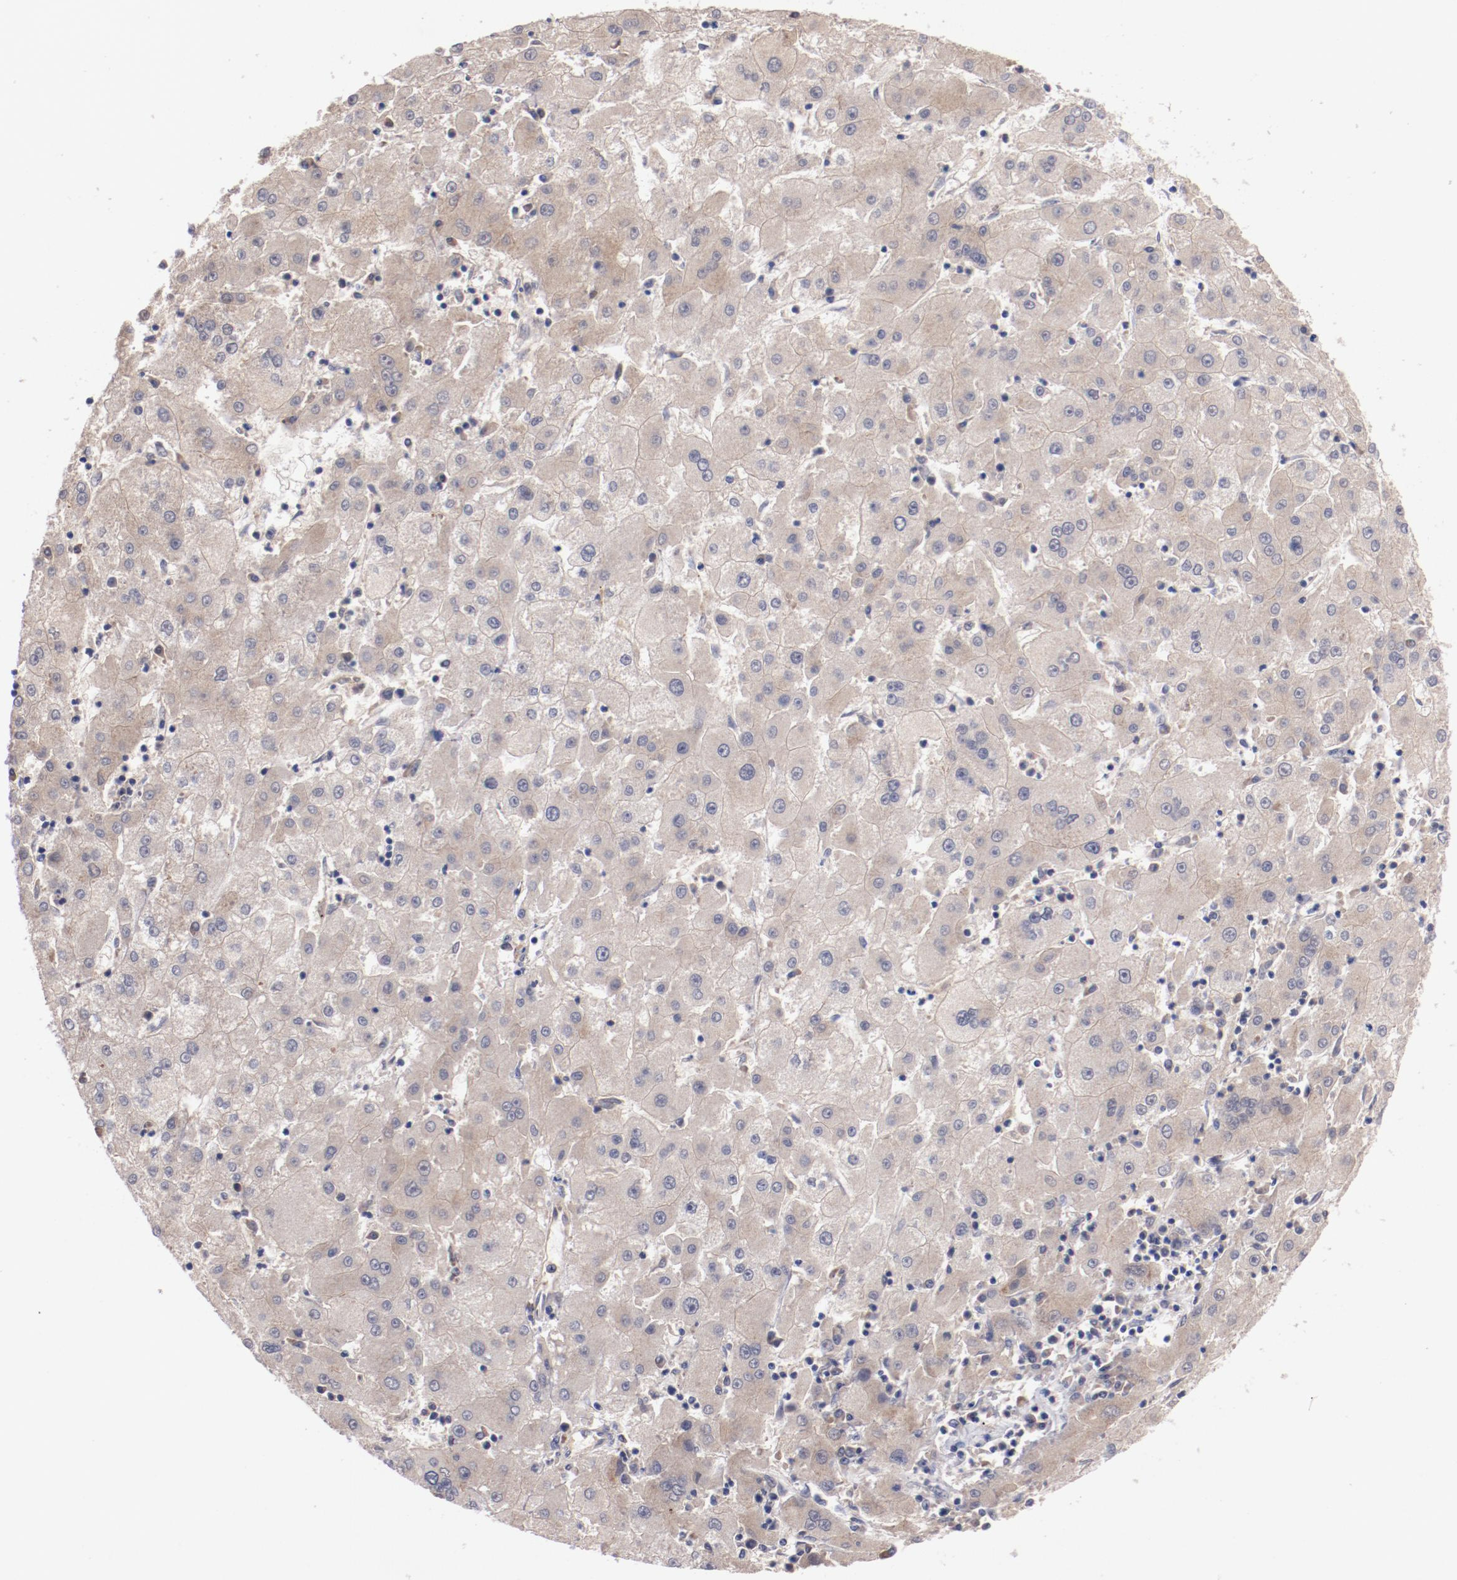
{"staining": {"intensity": "weak", "quantity": "25%-75%", "location": "cytoplasmic/membranous"}, "tissue": "liver cancer", "cell_type": "Tumor cells", "image_type": "cancer", "snomed": [{"axis": "morphology", "description": "Carcinoma, Hepatocellular, NOS"}, {"axis": "topography", "description": "Liver"}], "caption": "High-magnification brightfield microscopy of liver hepatocellular carcinoma stained with DAB (brown) and counterstained with hematoxylin (blue). tumor cells exhibit weak cytoplasmic/membranous staining is present in approximately25%-75% of cells.", "gene": "FAM81A", "patient": {"sex": "male", "age": 72}}